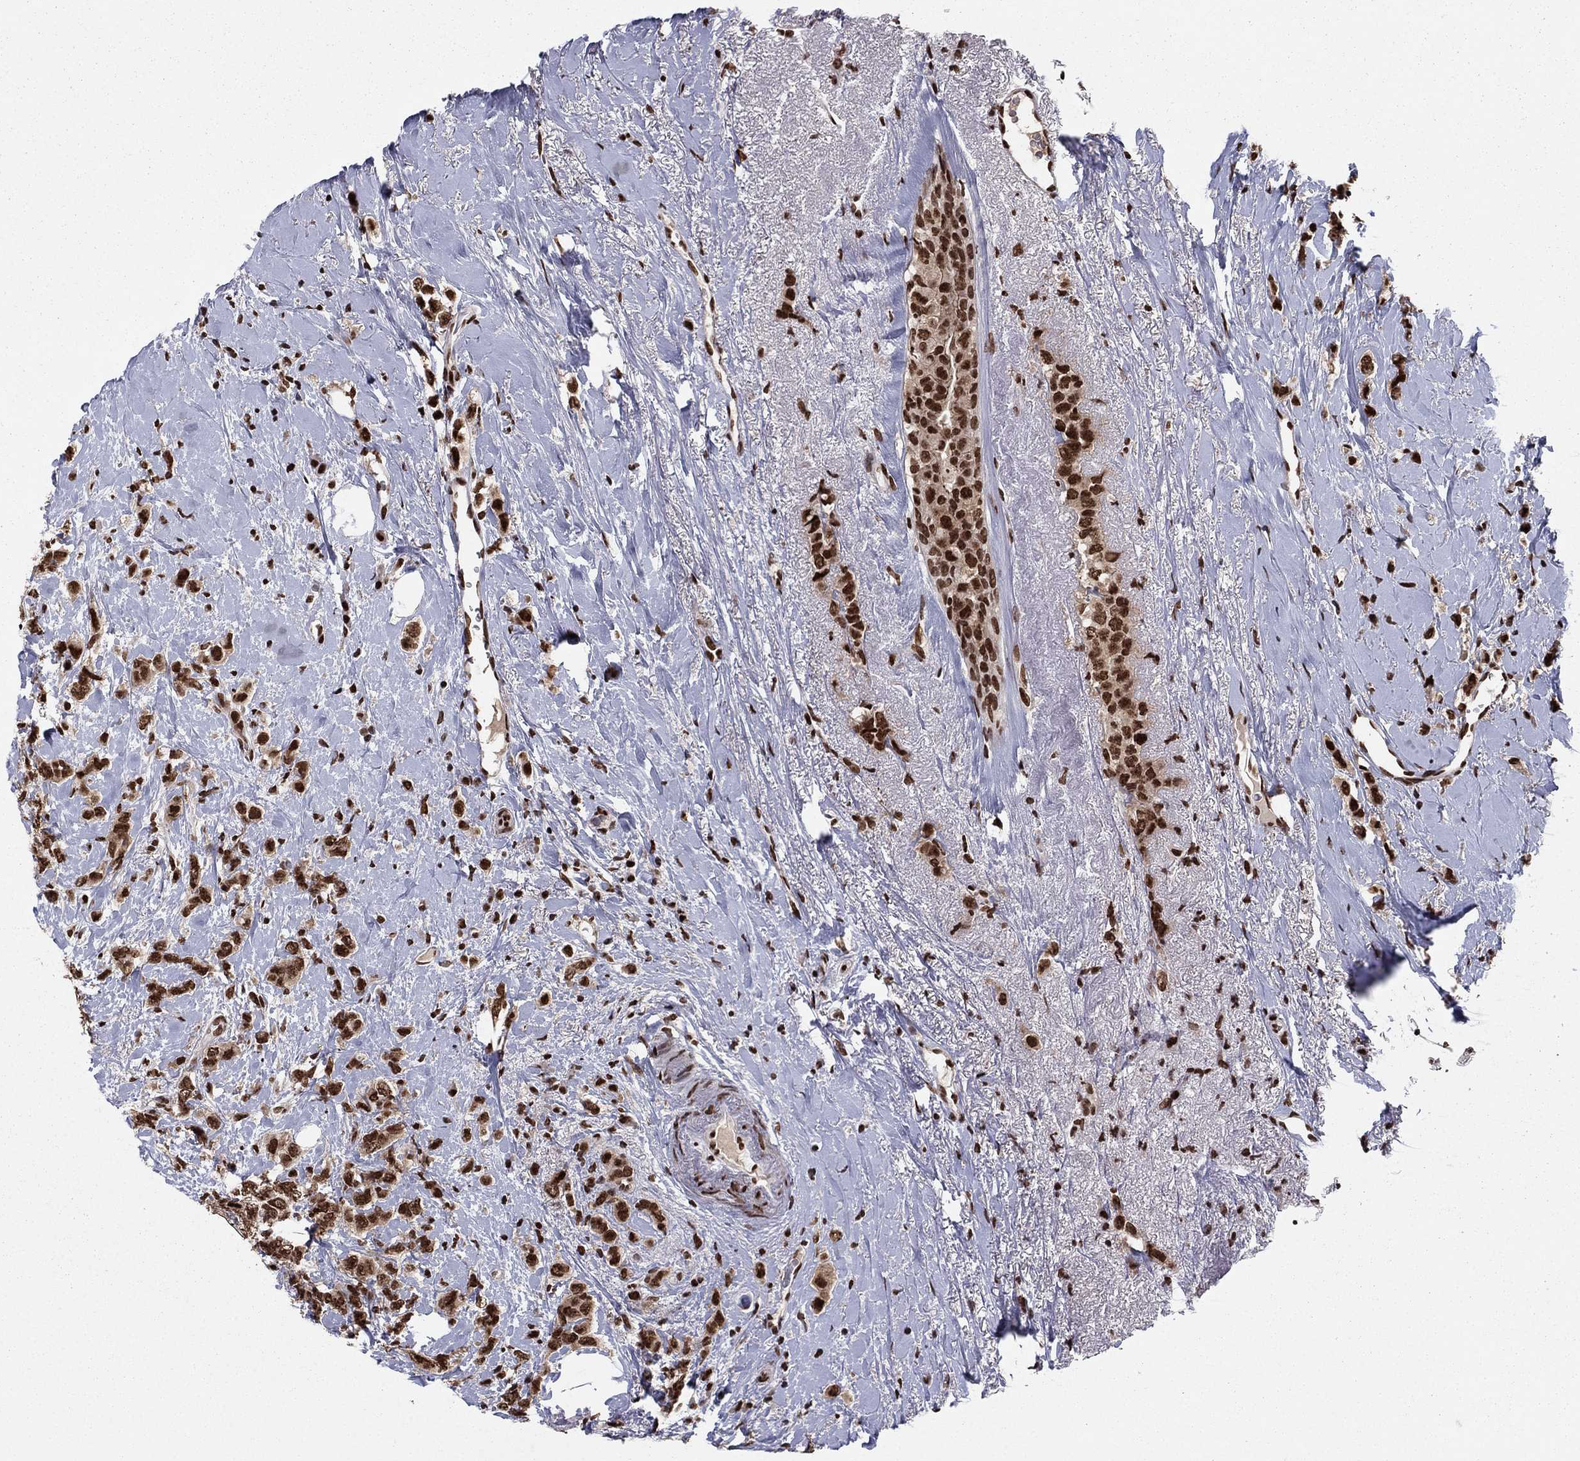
{"staining": {"intensity": "strong", "quantity": ">75%", "location": "nuclear"}, "tissue": "breast cancer", "cell_type": "Tumor cells", "image_type": "cancer", "snomed": [{"axis": "morphology", "description": "Lobular carcinoma"}, {"axis": "topography", "description": "Breast"}], "caption": "A high amount of strong nuclear expression is present in approximately >75% of tumor cells in breast lobular carcinoma tissue. (DAB = brown stain, brightfield microscopy at high magnification).", "gene": "USP54", "patient": {"sex": "female", "age": 66}}